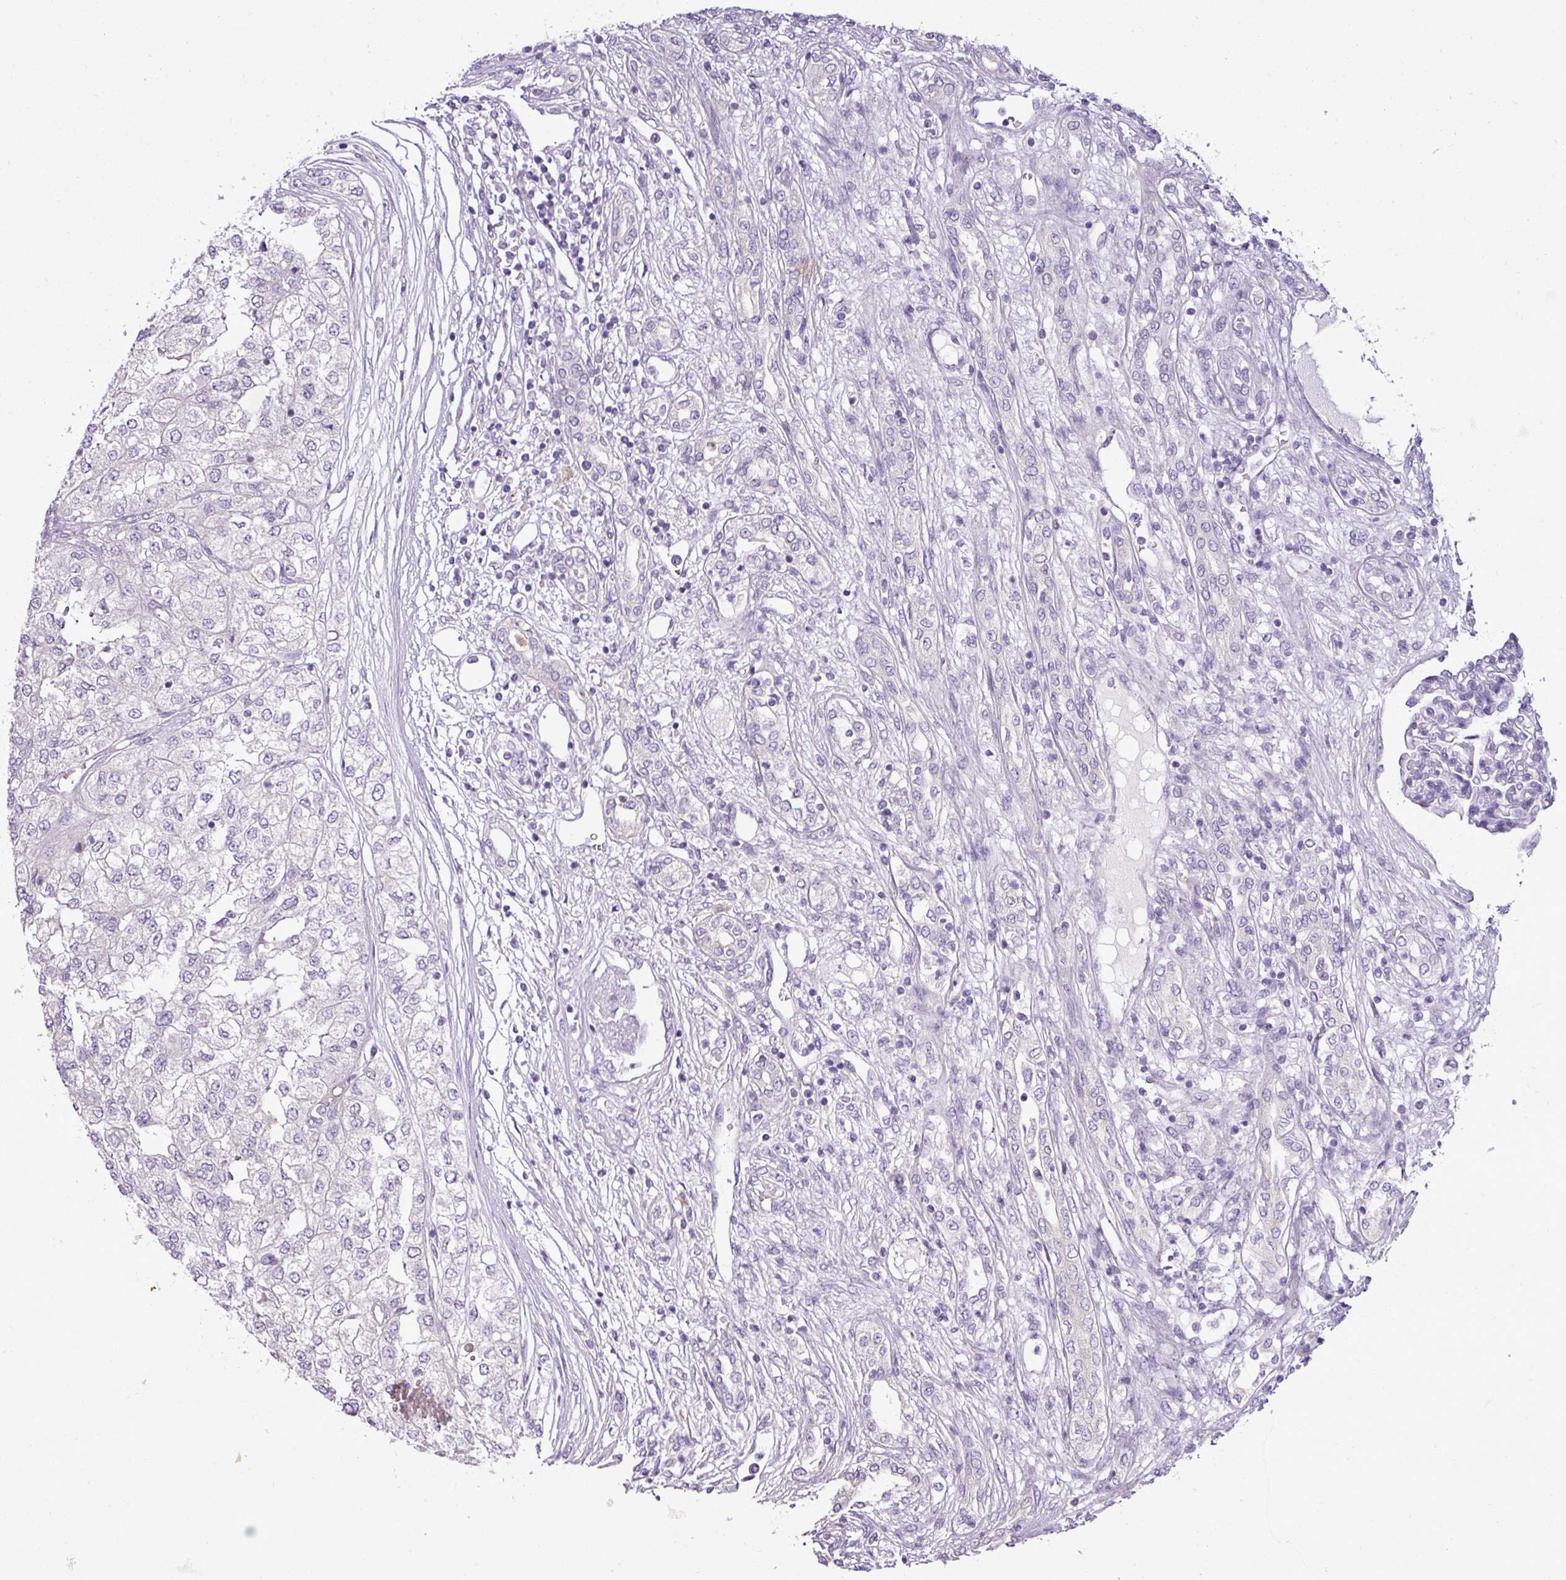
{"staining": {"intensity": "negative", "quantity": "none", "location": "none"}, "tissue": "renal cancer", "cell_type": "Tumor cells", "image_type": "cancer", "snomed": [{"axis": "morphology", "description": "Adenocarcinoma, NOS"}, {"axis": "topography", "description": "Kidney"}], "caption": "Micrograph shows no protein positivity in tumor cells of renal cancer tissue. (Immunohistochemistry (ihc), brightfield microscopy, high magnification).", "gene": "DNAAF9", "patient": {"sex": "female", "age": 54}}